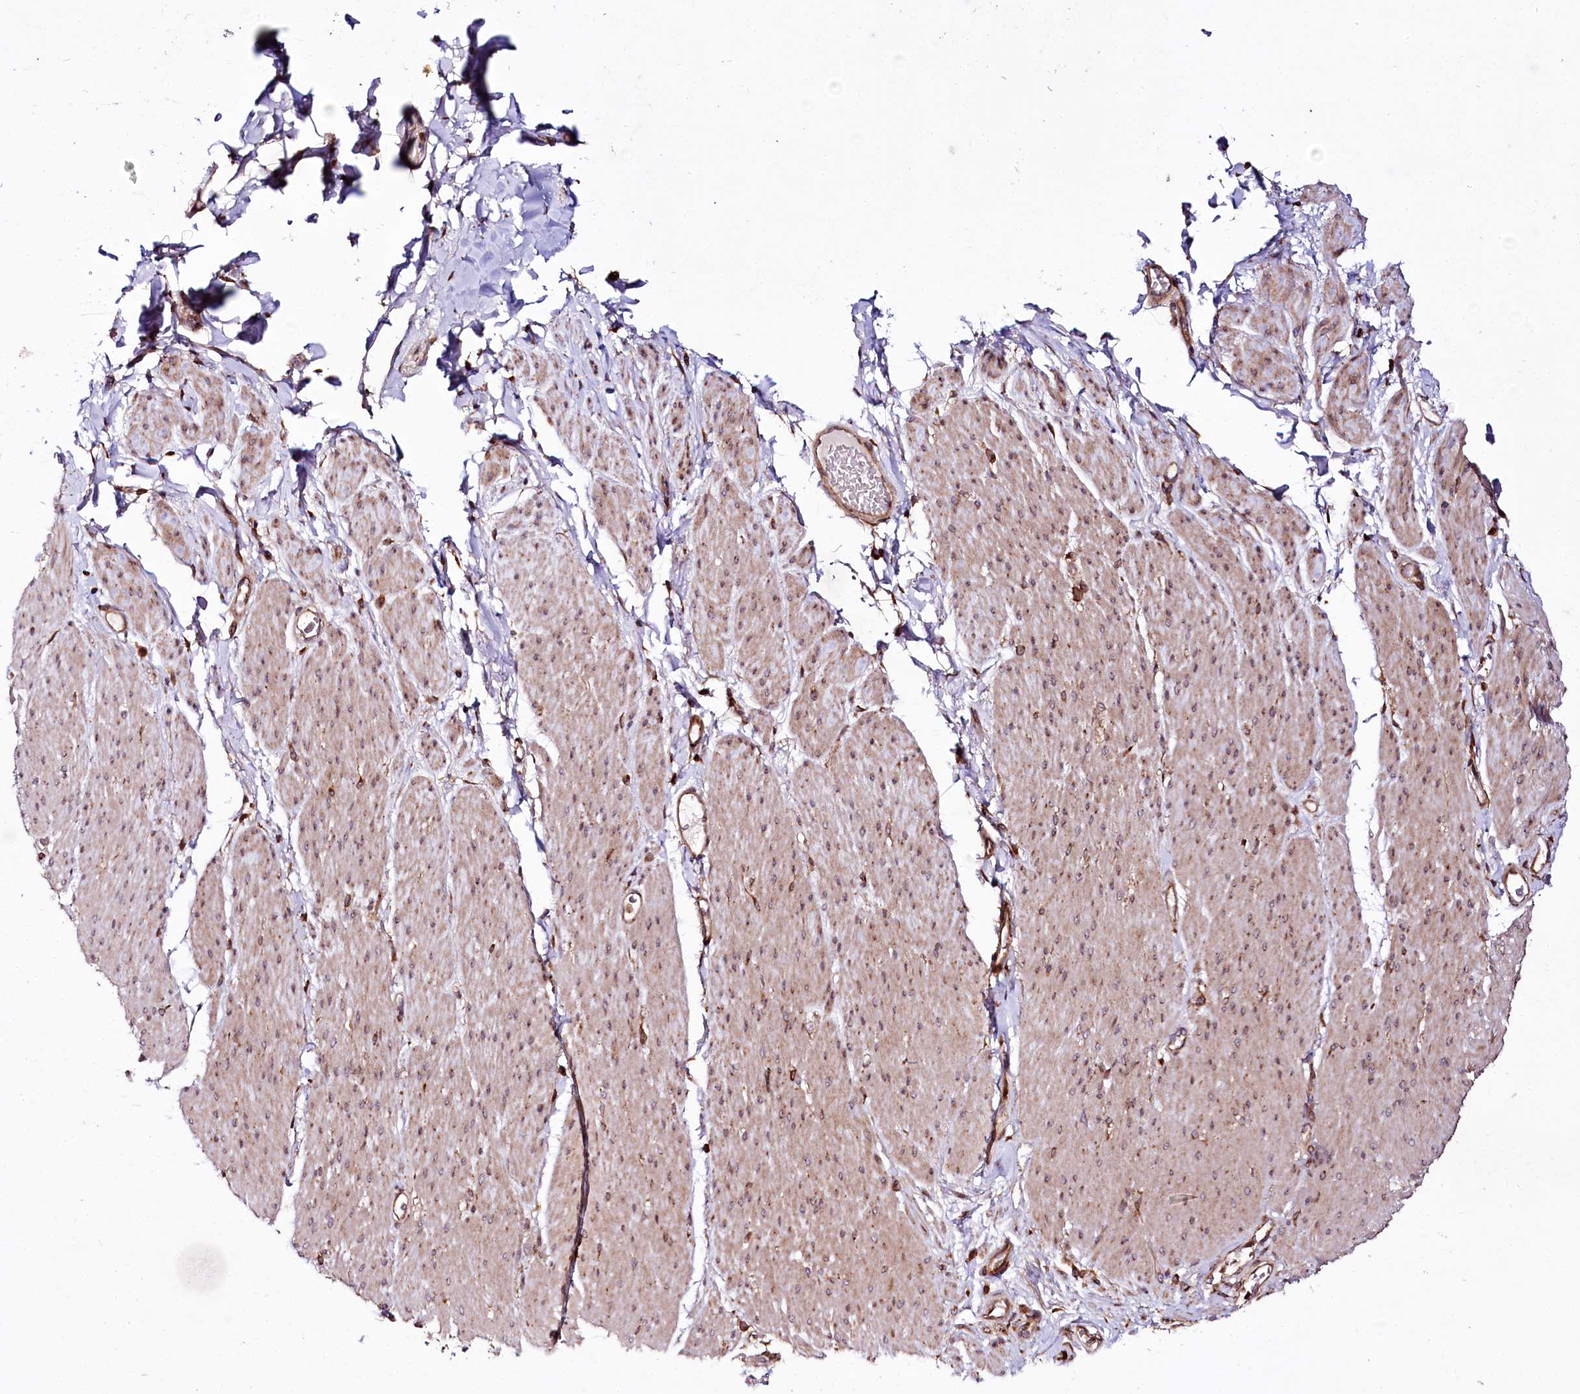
{"staining": {"intensity": "moderate", "quantity": ">75%", "location": "cytoplasmic/membranous"}, "tissue": "adipose tissue", "cell_type": "Adipocytes", "image_type": "normal", "snomed": [{"axis": "morphology", "description": "Normal tissue, NOS"}, {"axis": "topography", "description": "Colon"}, {"axis": "topography", "description": "Peripheral nerve tissue"}], "caption": "The image demonstrates staining of benign adipose tissue, revealing moderate cytoplasmic/membranous protein expression (brown color) within adipocytes. (Brightfield microscopy of DAB IHC at high magnification).", "gene": "RAB7A", "patient": {"sex": "female", "age": 61}}